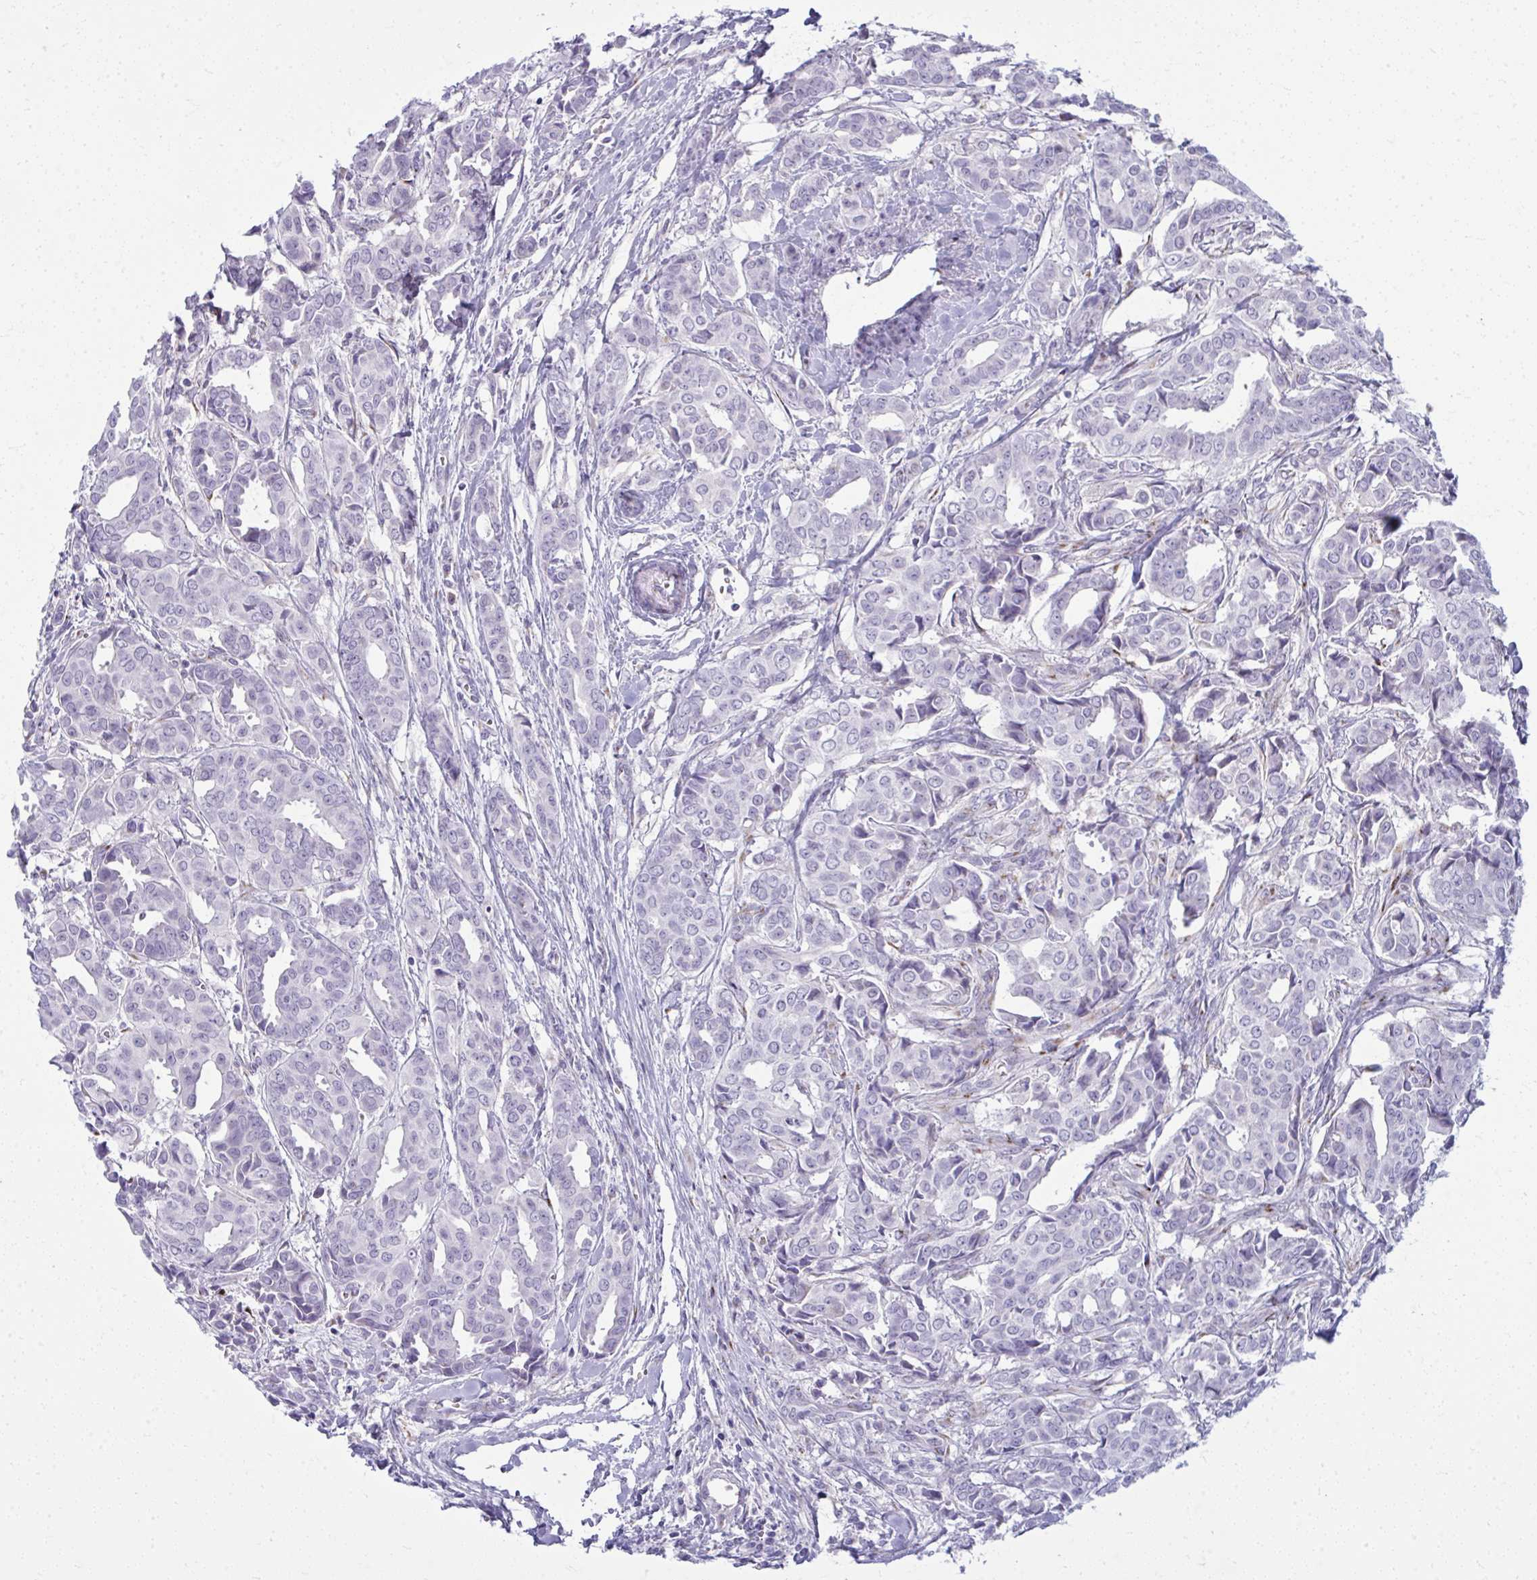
{"staining": {"intensity": "negative", "quantity": "none", "location": "none"}, "tissue": "breast cancer", "cell_type": "Tumor cells", "image_type": "cancer", "snomed": [{"axis": "morphology", "description": "Duct carcinoma"}, {"axis": "topography", "description": "Breast"}], "caption": "Human breast cancer stained for a protein using immunohistochemistry (IHC) exhibits no expression in tumor cells.", "gene": "DTX4", "patient": {"sex": "female", "age": 45}}